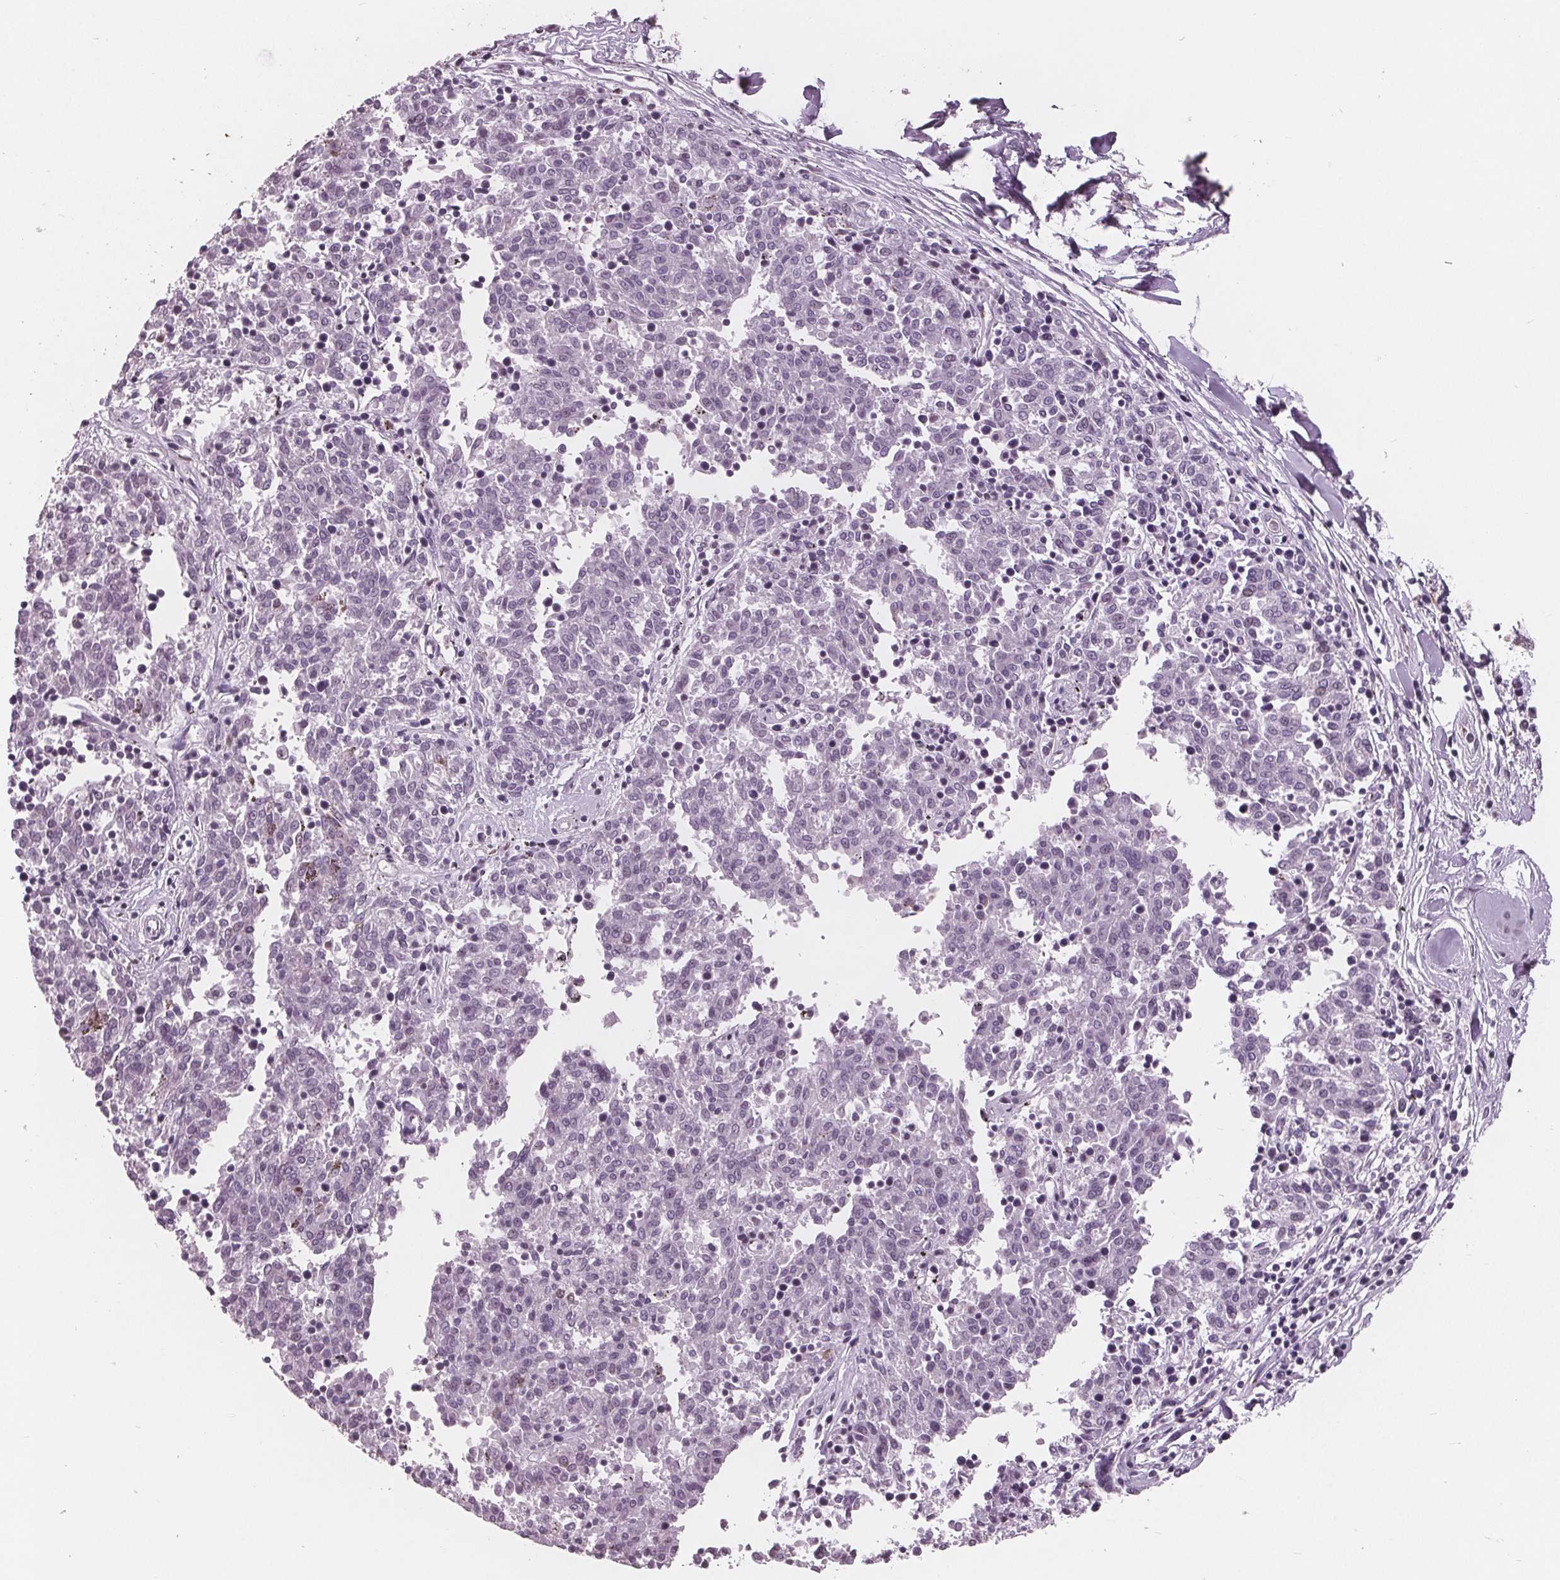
{"staining": {"intensity": "negative", "quantity": "none", "location": "none"}, "tissue": "melanoma", "cell_type": "Tumor cells", "image_type": "cancer", "snomed": [{"axis": "morphology", "description": "Malignant melanoma, NOS"}, {"axis": "topography", "description": "Skin"}], "caption": "High magnification brightfield microscopy of malignant melanoma stained with DAB (brown) and counterstained with hematoxylin (blue): tumor cells show no significant expression.", "gene": "PTPN14", "patient": {"sex": "female", "age": 72}}